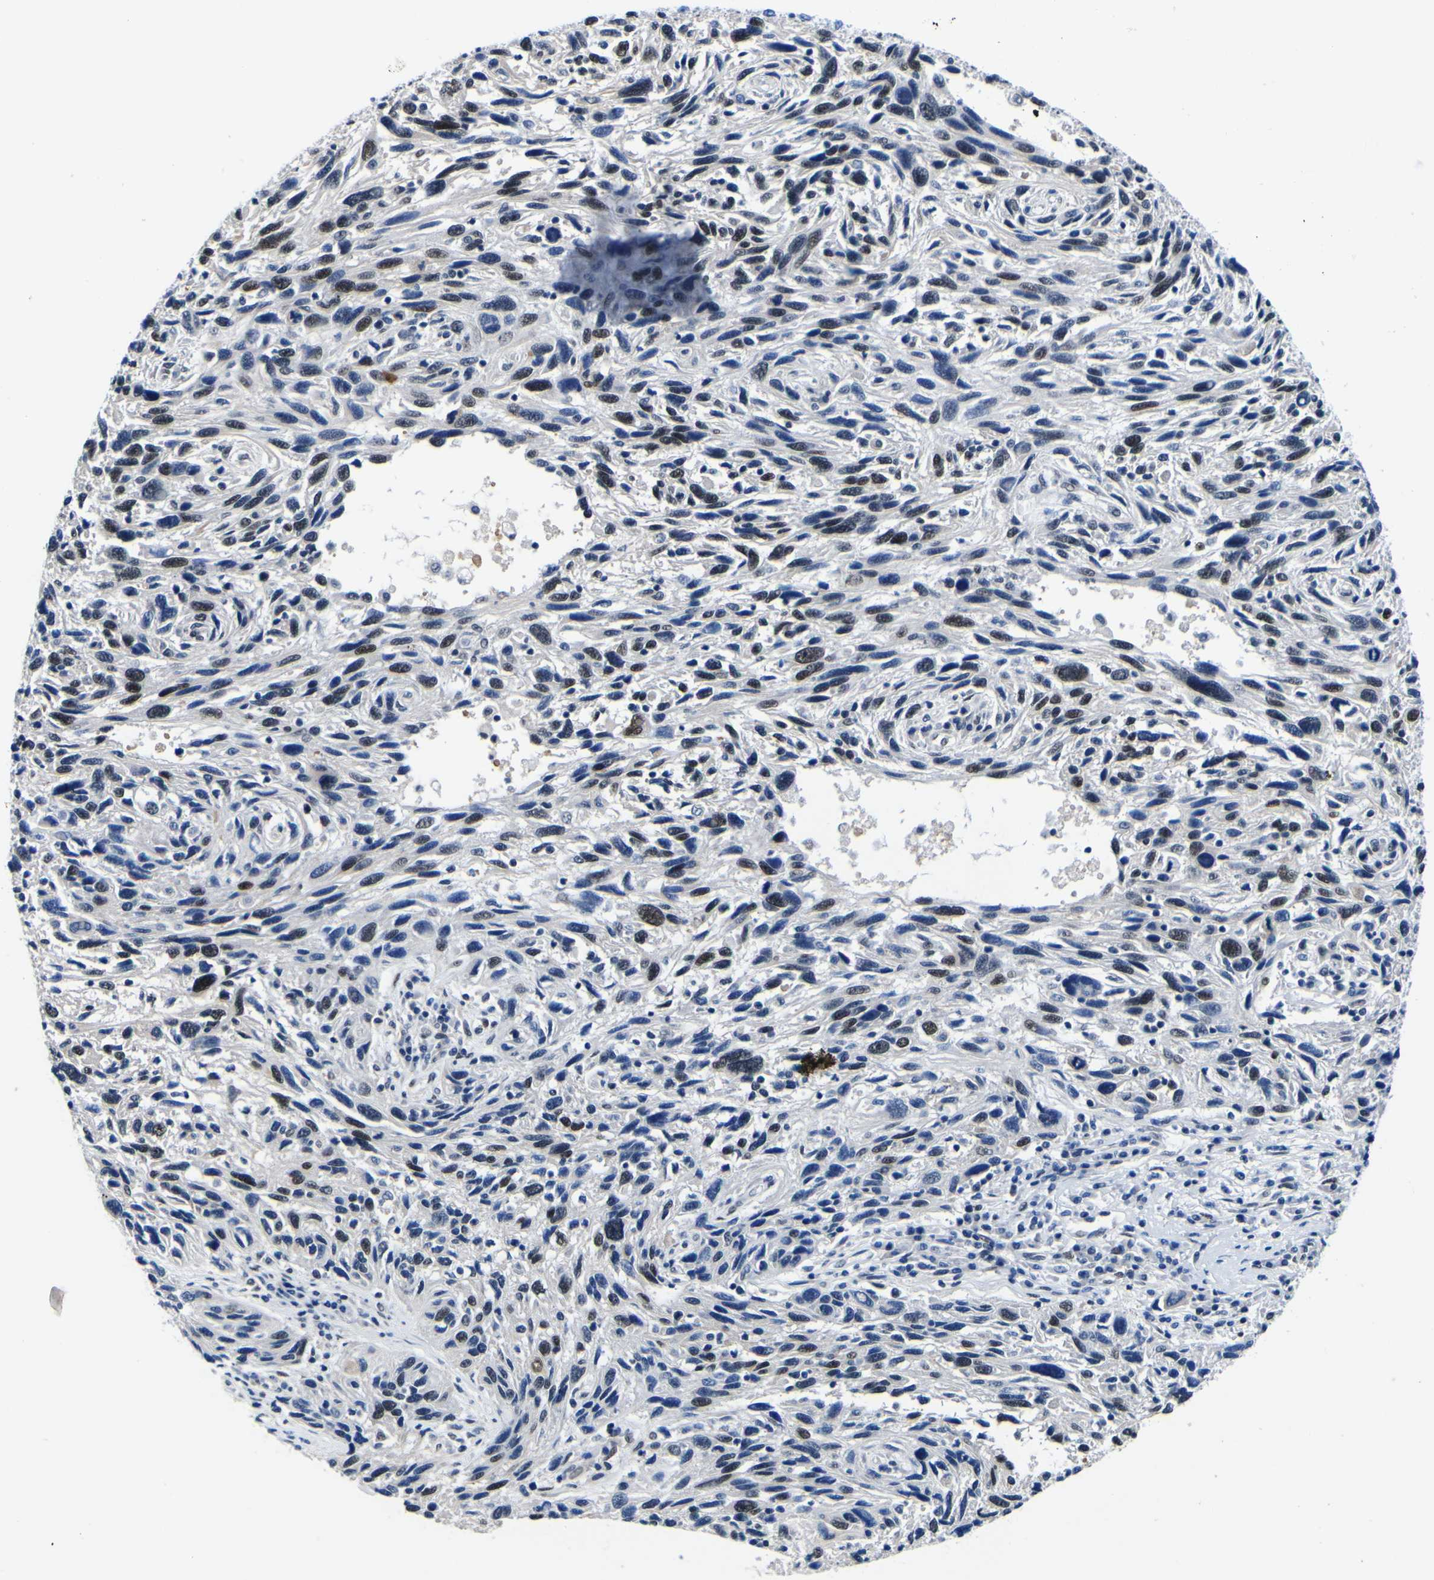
{"staining": {"intensity": "moderate", "quantity": "25%-75%", "location": "nuclear"}, "tissue": "melanoma", "cell_type": "Tumor cells", "image_type": "cancer", "snomed": [{"axis": "morphology", "description": "Malignant melanoma, NOS"}, {"axis": "topography", "description": "Skin"}], "caption": "A brown stain shows moderate nuclear expression of a protein in melanoma tumor cells.", "gene": "CUL4B", "patient": {"sex": "male", "age": 53}}